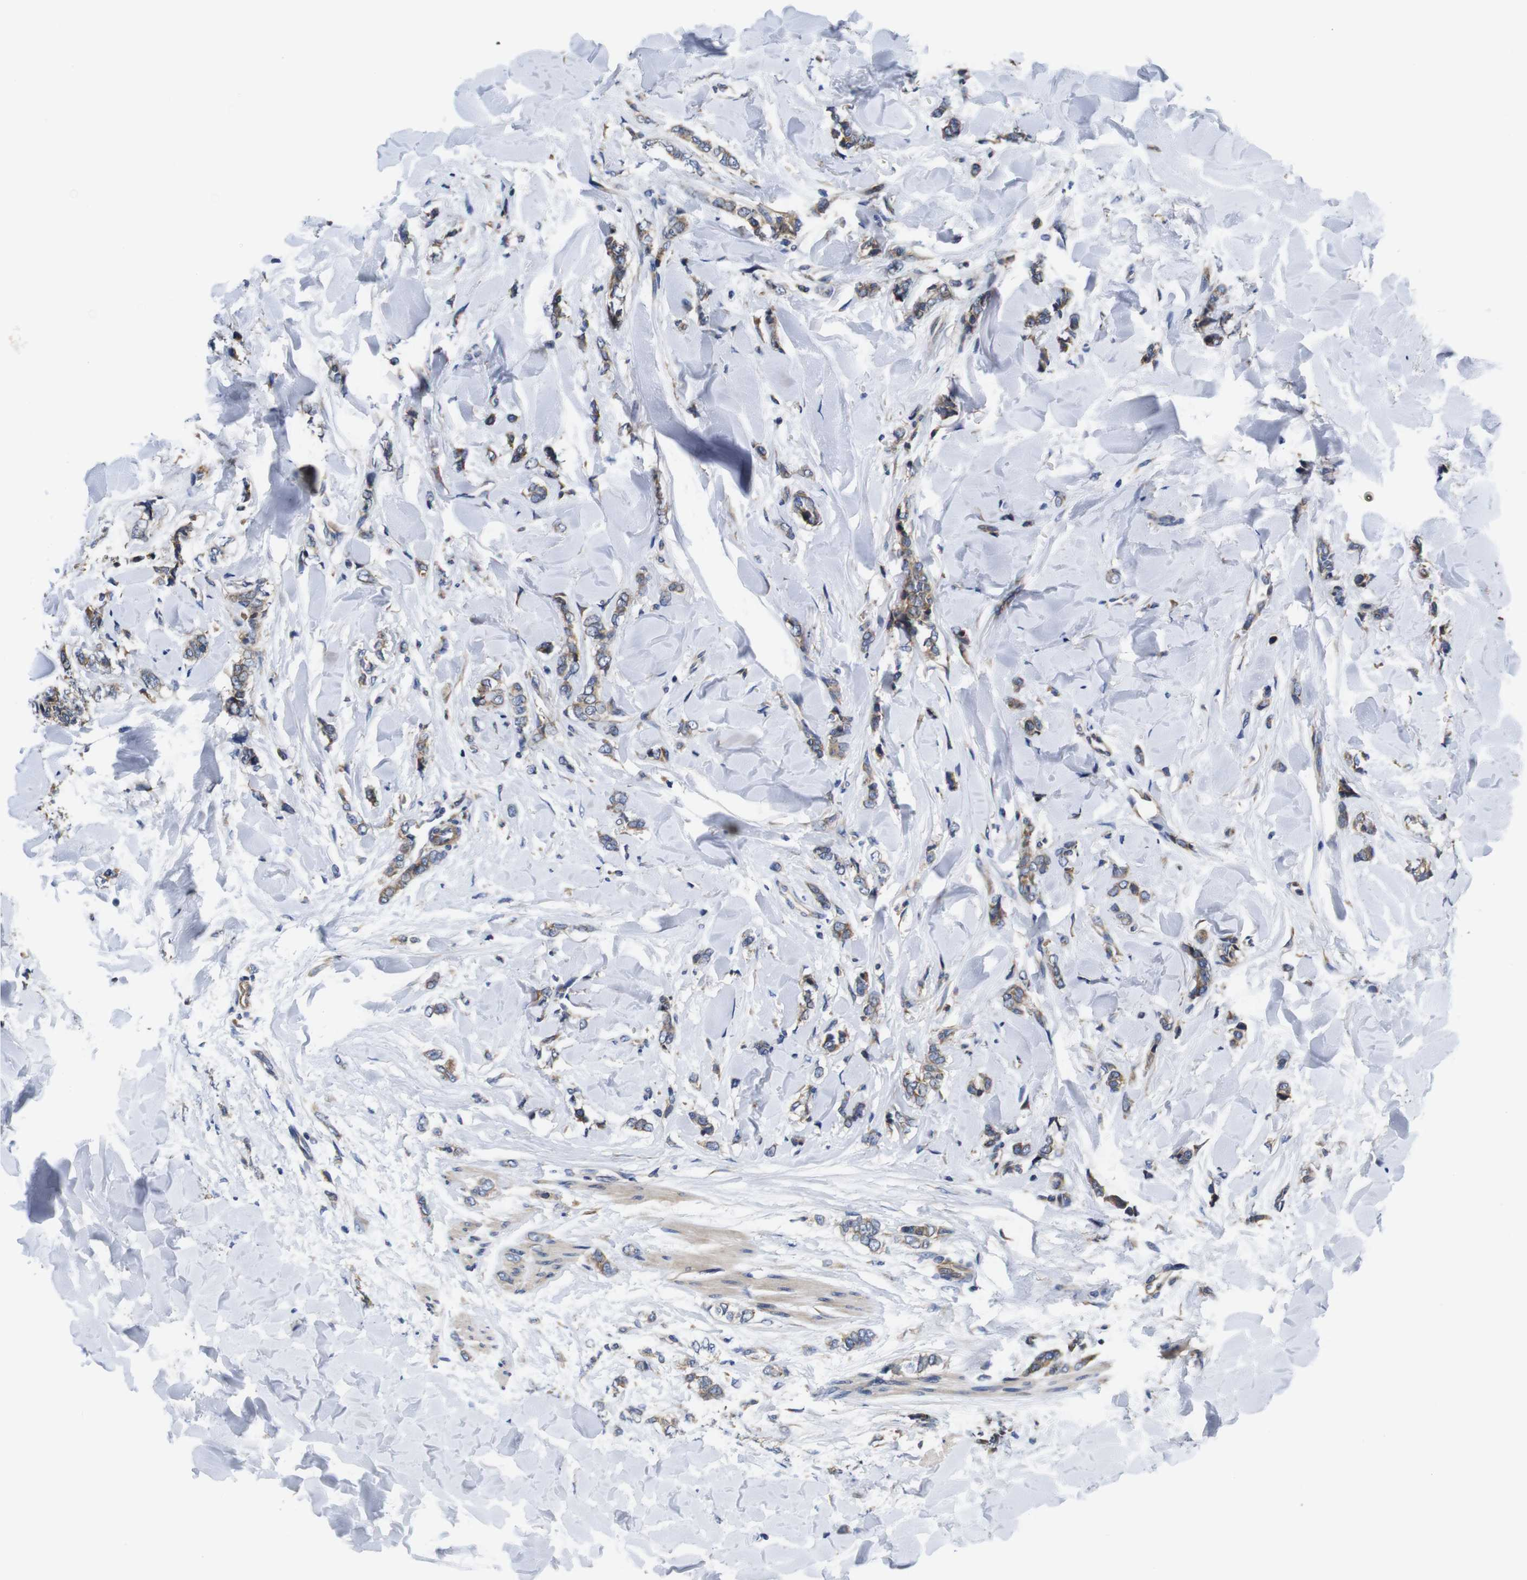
{"staining": {"intensity": "moderate", "quantity": ">75%", "location": "cytoplasmic/membranous"}, "tissue": "breast cancer", "cell_type": "Tumor cells", "image_type": "cancer", "snomed": [{"axis": "morphology", "description": "Lobular carcinoma"}, {"axis": "topography", "description": "Skin"}, {"axis": "topography", "description": "Breast"}], "caption": "Tumor cells show medium levels of moderate cytoplasmic/membranous staining in about >75% of cells in human breast cancer.", "gene": "MARCHF7", "patient": {"sex": "female", "age": 46}}